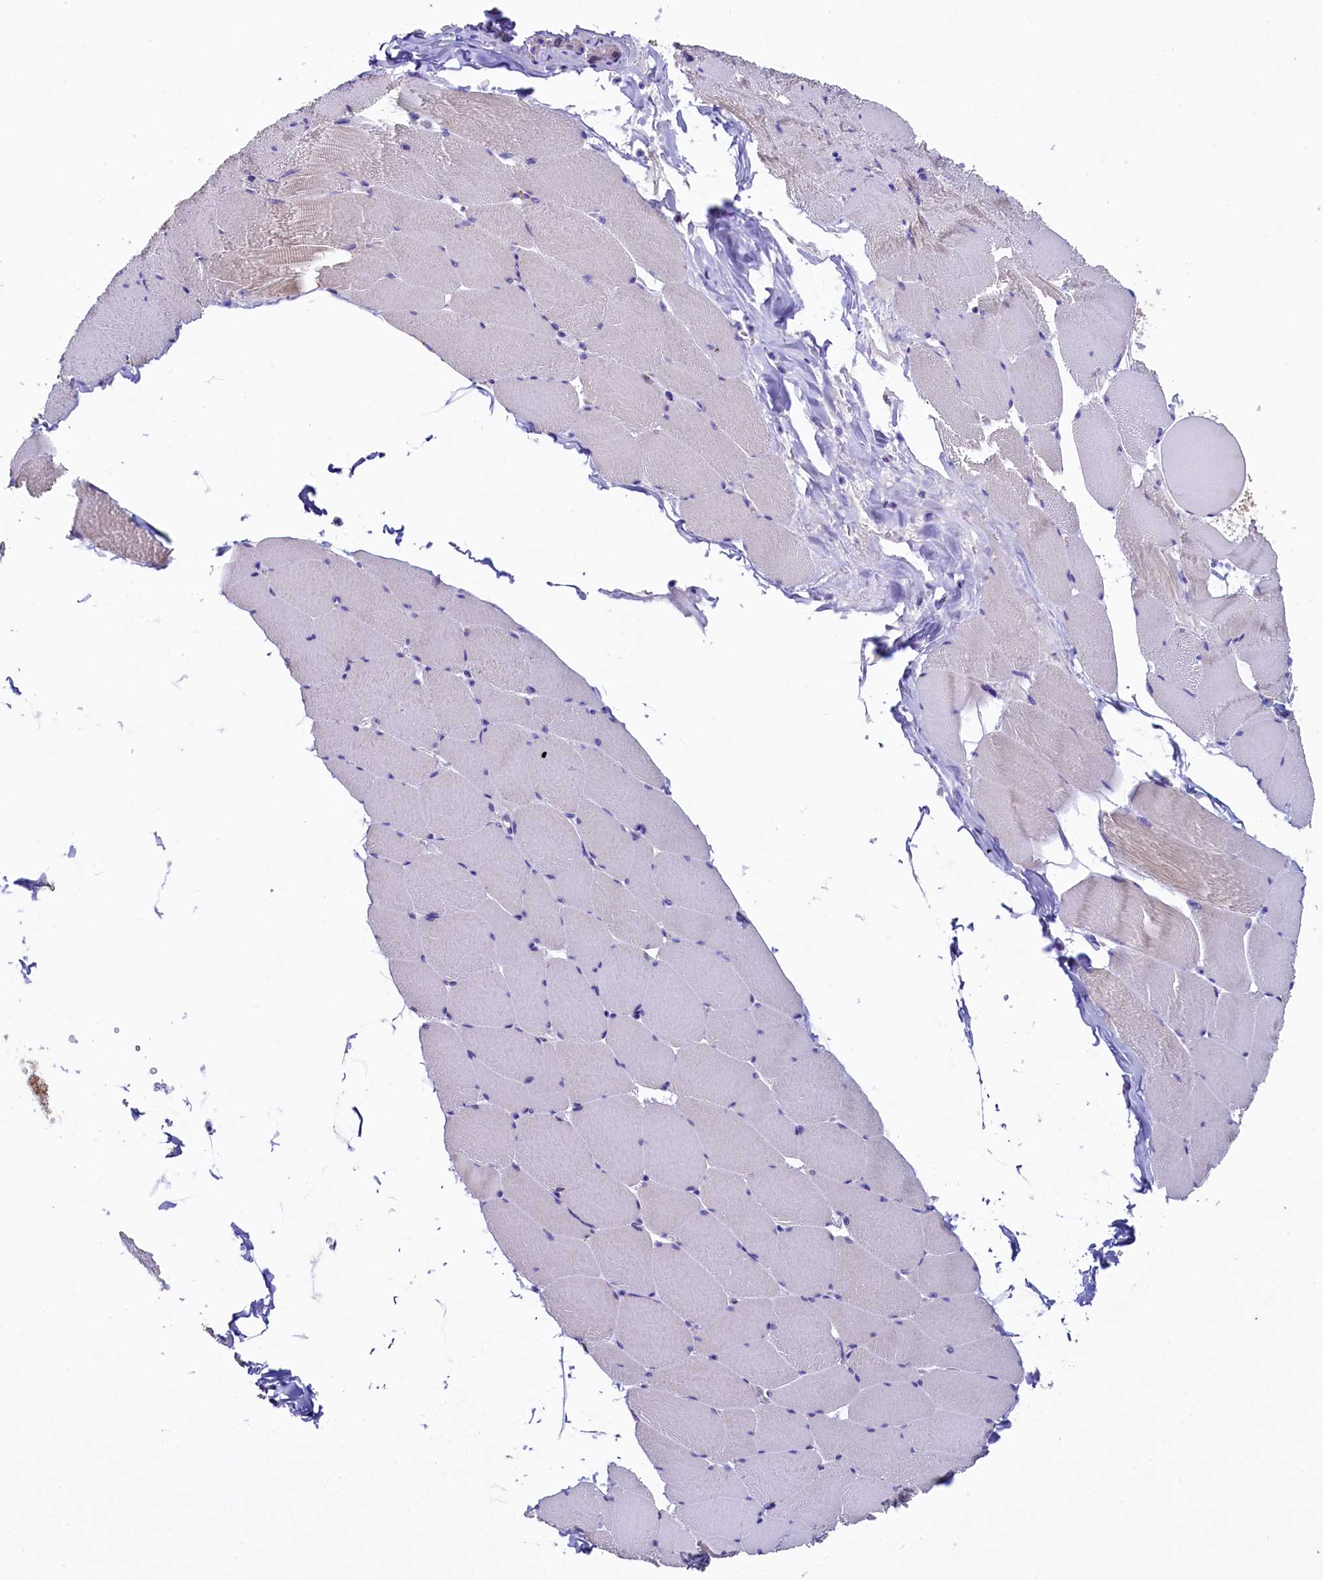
{"staining": {"intensity": "negative", "quantity": "none", "location": "none"}, "tissue": "skeletal muscle", "cell_type": "Myocytes", "image_type": "normal", "snomed": [{"axis": "morphology", "description": "Normal tissue, NOS"}, {"axis": "topography", "description": "Skeletal muscle"}], "caption": "This is a histopathology image of immunohistochemistry (IHC) staining of benign skeletal muscle, which shows no staining in myocytes. (DAB IHC with hematoxylin counter stain).", "gene": "IDH3A", "patient": {"sex": "male", "age": 62}}